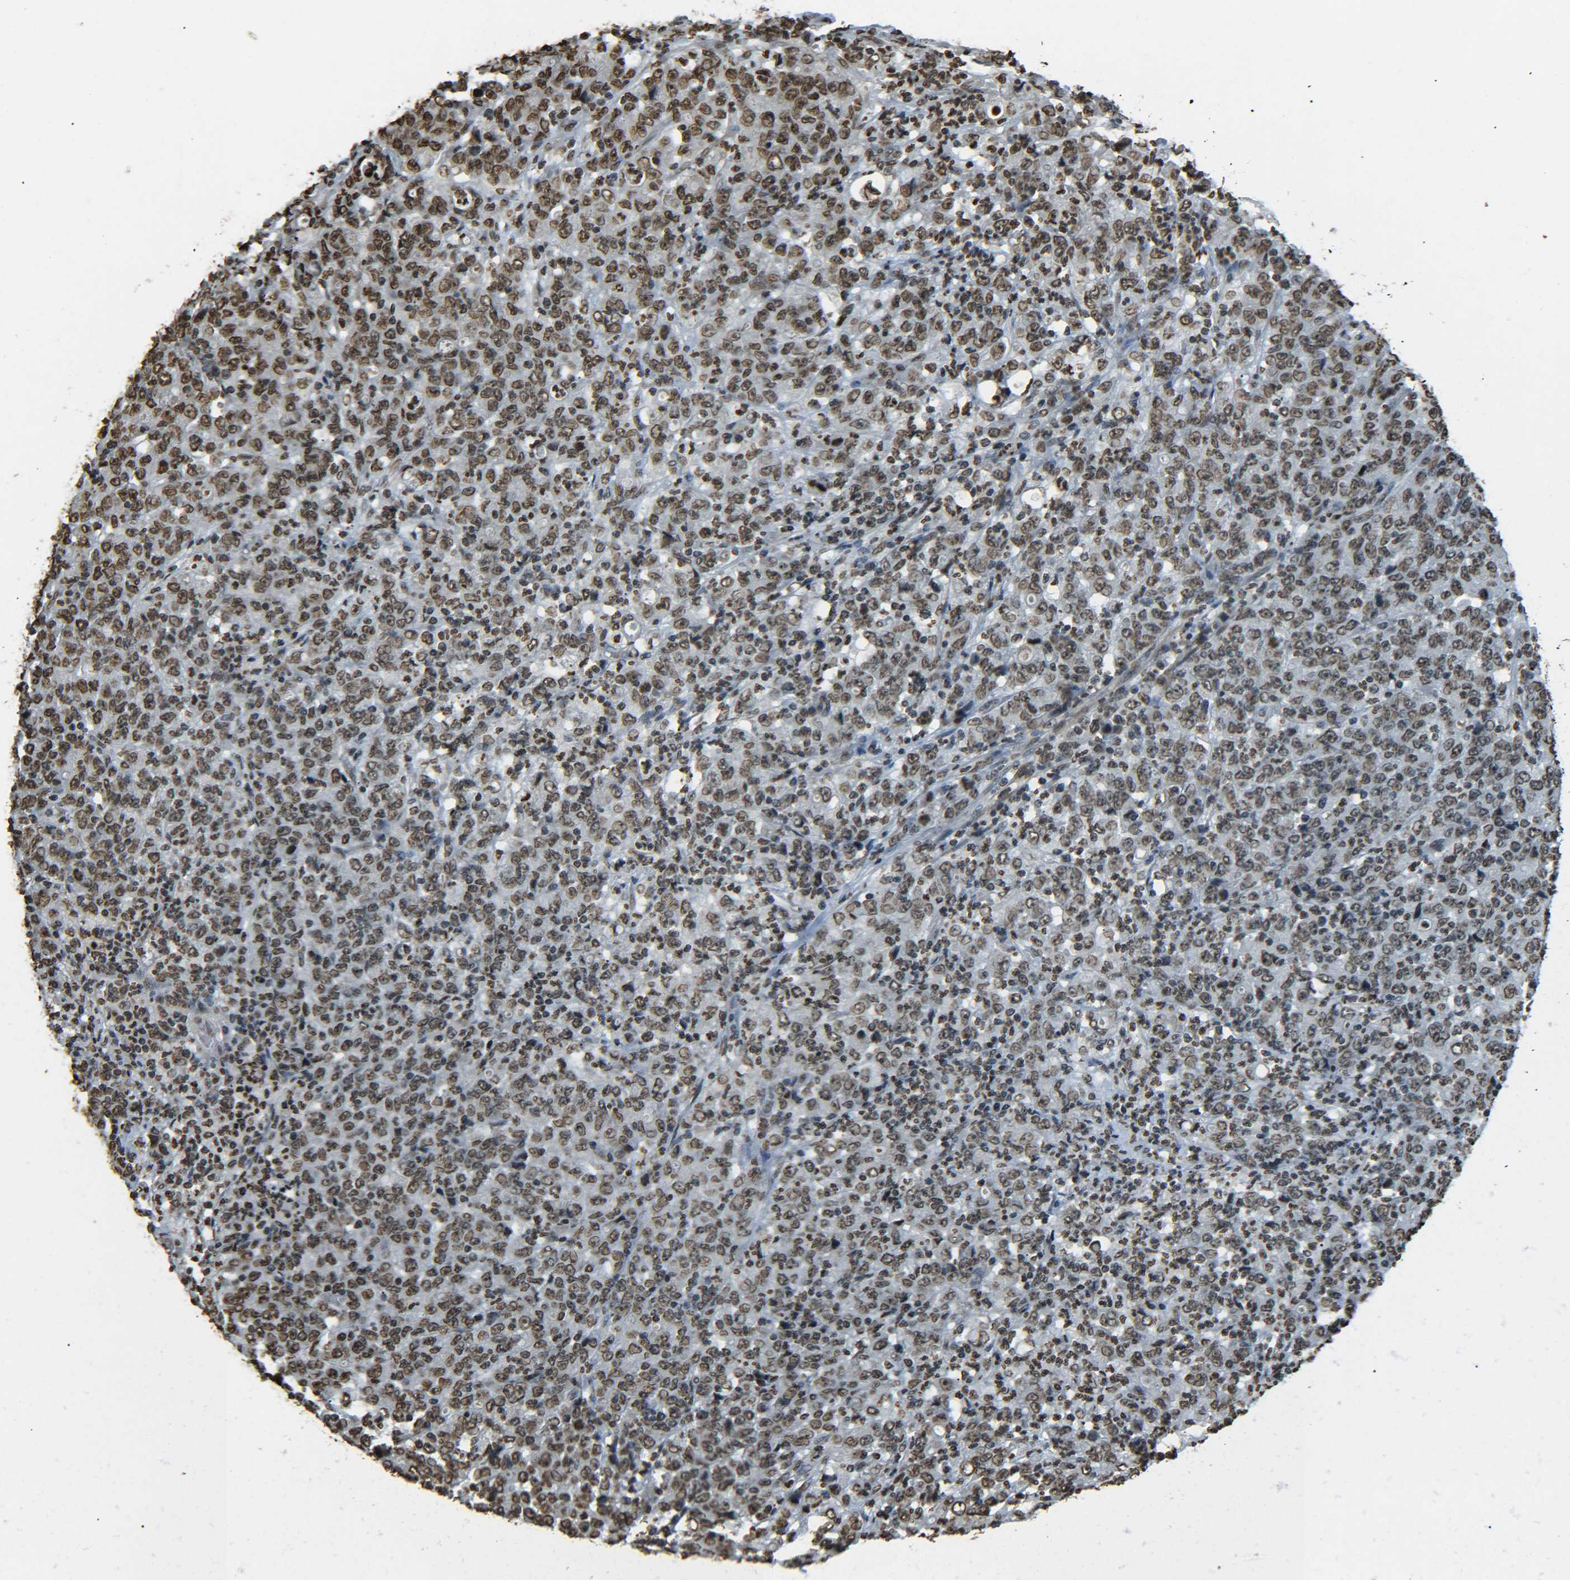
{"staining": {"intensity": "moderate", "quantity": ">75%", "location": "nuclear"}, "tissue": "stomach cancer", "cell_type": "Tumor cells", "image_type": "cancer", "snomed": [{"axis": "morphology", "description": "Adenocarcinoma, NOS"}, {"axis": "topography", "description": "Stomach, lower"}], "caption": "Moderate nuclear protein staining is present in approximately >75% of tumor cells in stomach cancer.", "gene": "H4C16", "patient": {"sex": "female", "age": 71}}